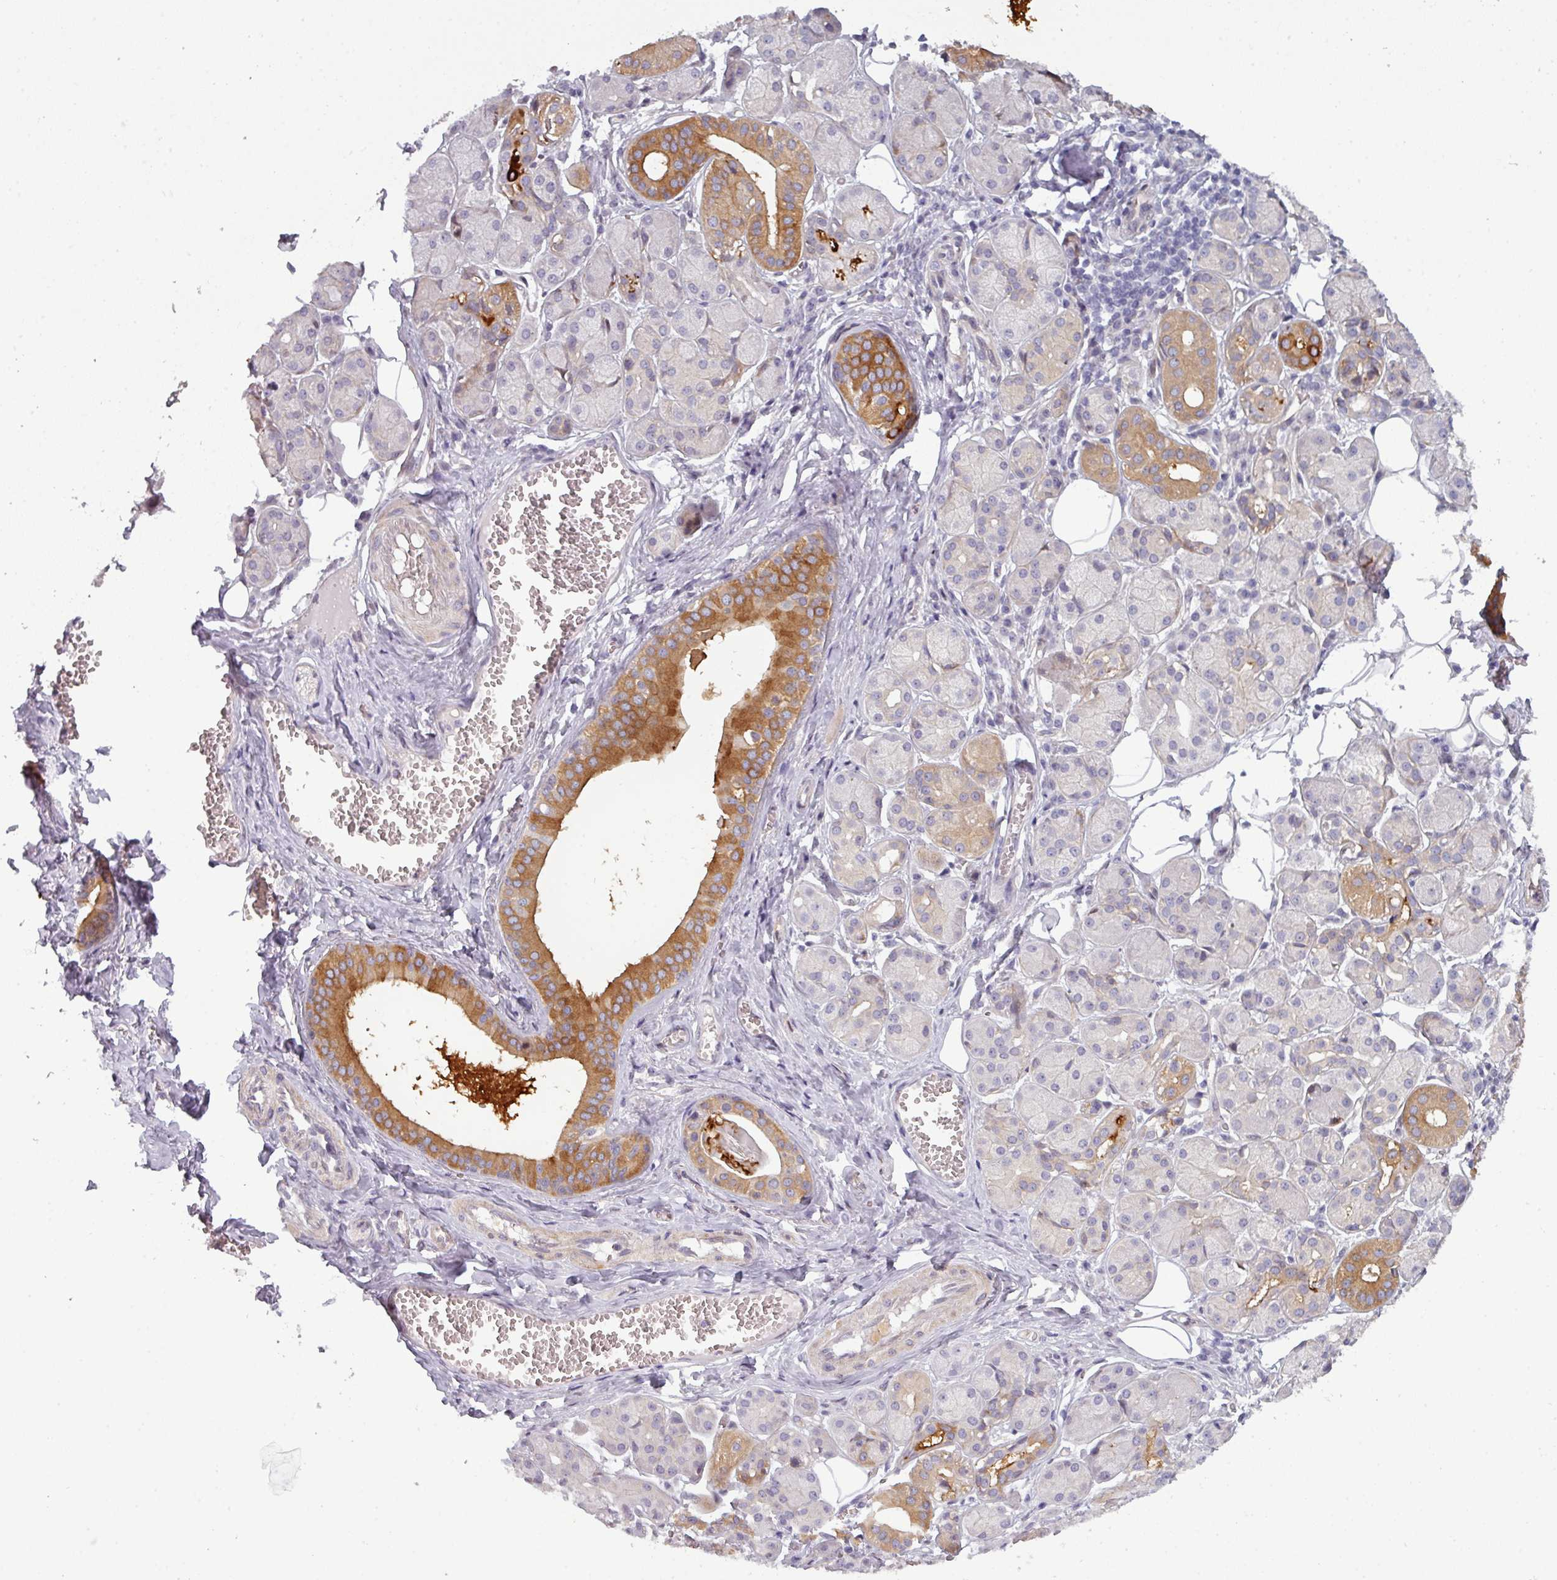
{"staining": {"intensity": "moderate", "quantity": "25%-75%", "location": "cytoplasmic/membranous"}, "tissue": "salivary gland", "cell_type": "Glandular cells", "image_type": "normal", "snomed": [{"axis": "morphology", "description": "Squamous cell carcinoma, NOS"}, {"axis": "topography", "description": "Skin"}, {"axis": "topography", "description": "Head-Neck"}], "caption": "Brown immunohistochemical staining in unremarkable human salivary gland displays moderate cytoplasmic/membranous staining in approximately 25%-75% of glandular cells.", "gene": "PRAMEF12", "patient": {"sex": "male", "age": 80}}